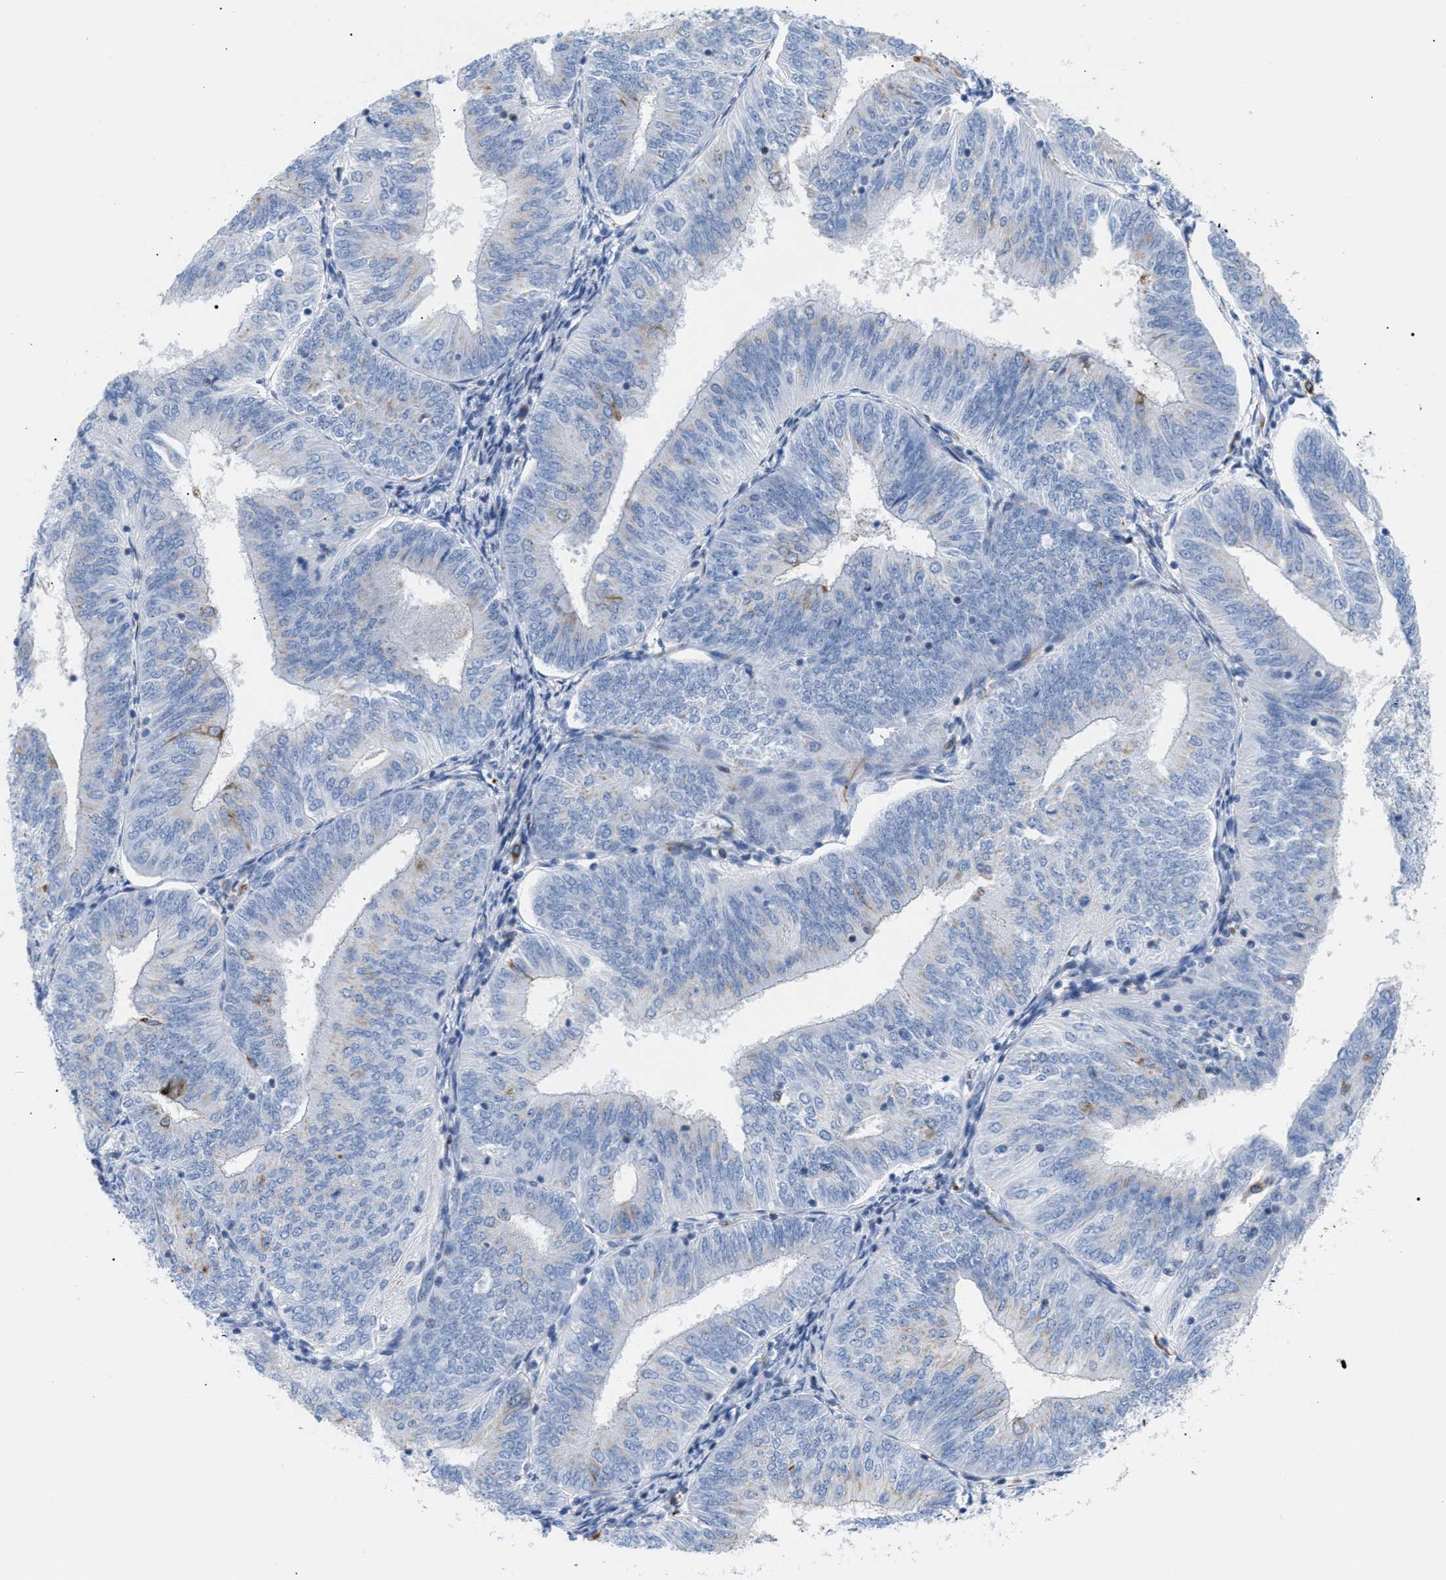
{"staining": {"intensity": "negative", "quantity": "none", "location": "none"}, "tissue": "endometrial cancer", "cell_type": "Tumor cells", "image_type": "cancer", "snomed": [{"axis": "morphology", "description": "Adenocarcinoma, NOS"}, {"axis": "topography", "description": "Endometrium"}], "caption": "The immunohistochemistry image has no significant staining in tumor cells of adenocarcinoma (endometrial) tissue.", "gene": "TACC3", "patient": {"sex": "female", "age": 58}}